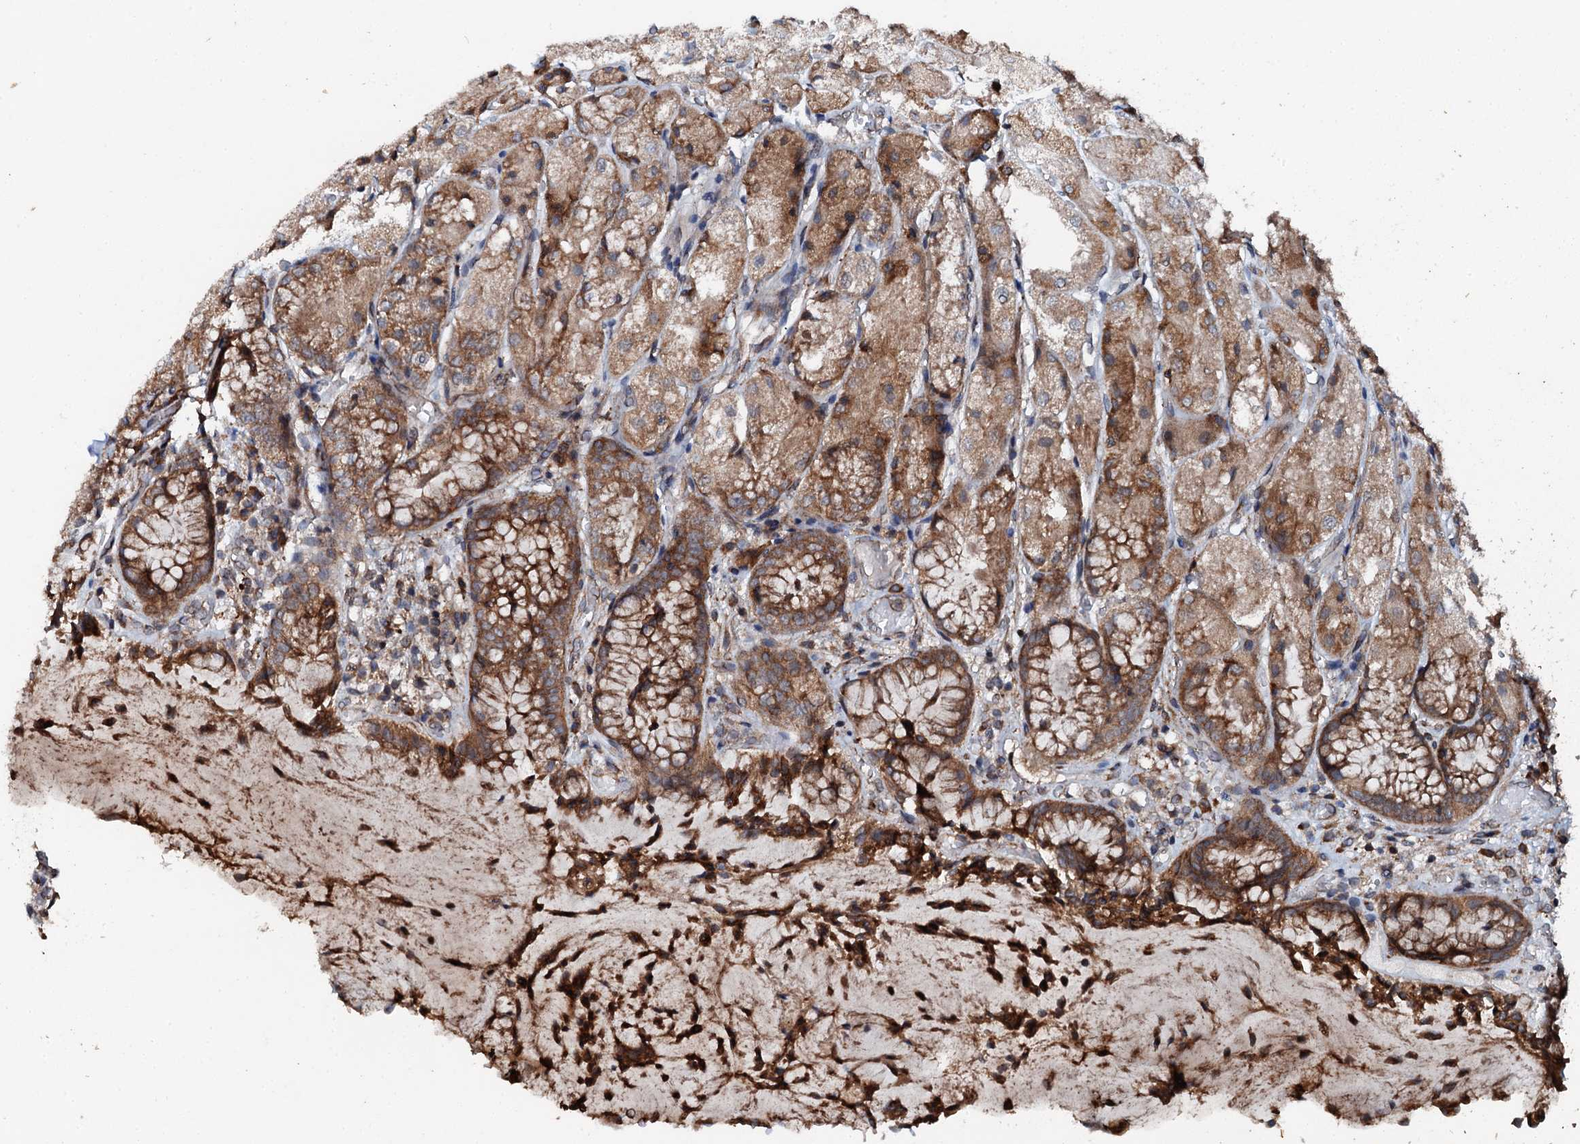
{"staining": {"intensity": "moderate", "quantity": ">75%", "location": "cytoplasmic/membranous"}, "tissue": "stomach", "cell_type": "Glandular cells", "image_type": "normal", "snomed": [{"axis": "morphology", "description": "Normal tissue, NOS"}, {"axis": "topography", "description": "Stomach, upper"}], "caption": "Glandular cells display moderate cytoplasmic/membranous expression in about >75% of cells in normal stomach. The staining is performed using DAB (3,3'-diaminobenzidine) brown chromogen to label protein expression. The nuclei are counter-stained blue using hematoxylin.", "gene": "EDC4", "patient": {"sex": "male", "age": 72}}